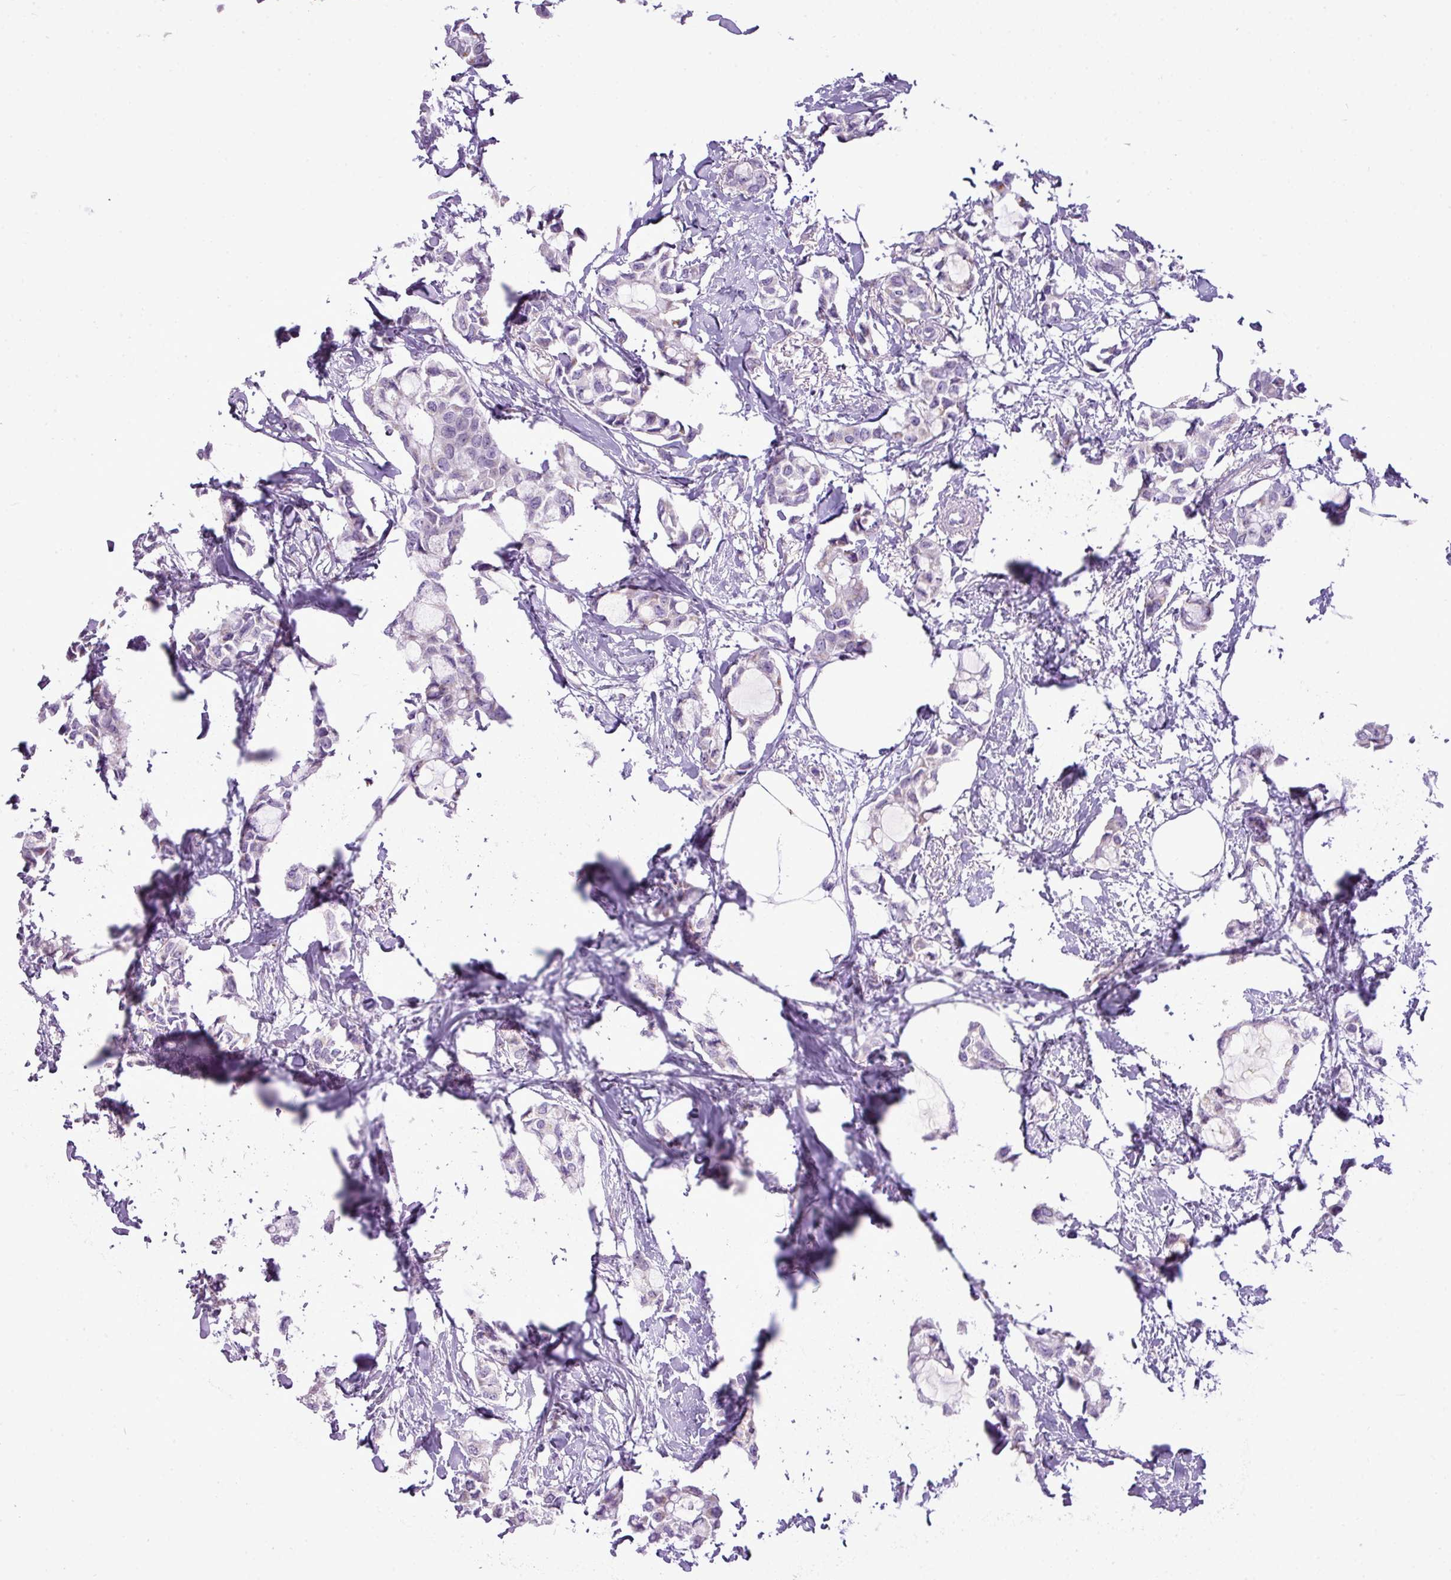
{"staining": {"intensity": "negative", "quantity": "none", "location": "none"}, "tissue": "breast cancer", "cell_type": "Tumor cells", "image_type": "cancer", "snomed": [{"axis": "morphology", "description": "Duct carcinoma"}, {"axis": "topography", "description": "Breast"}], "caption": "This is an IHC image of breast intraductal carcinoma. There is no expression in tumor cells.", "gene": "FAM43A", "patient": {"sex": "female", "age": 73}}